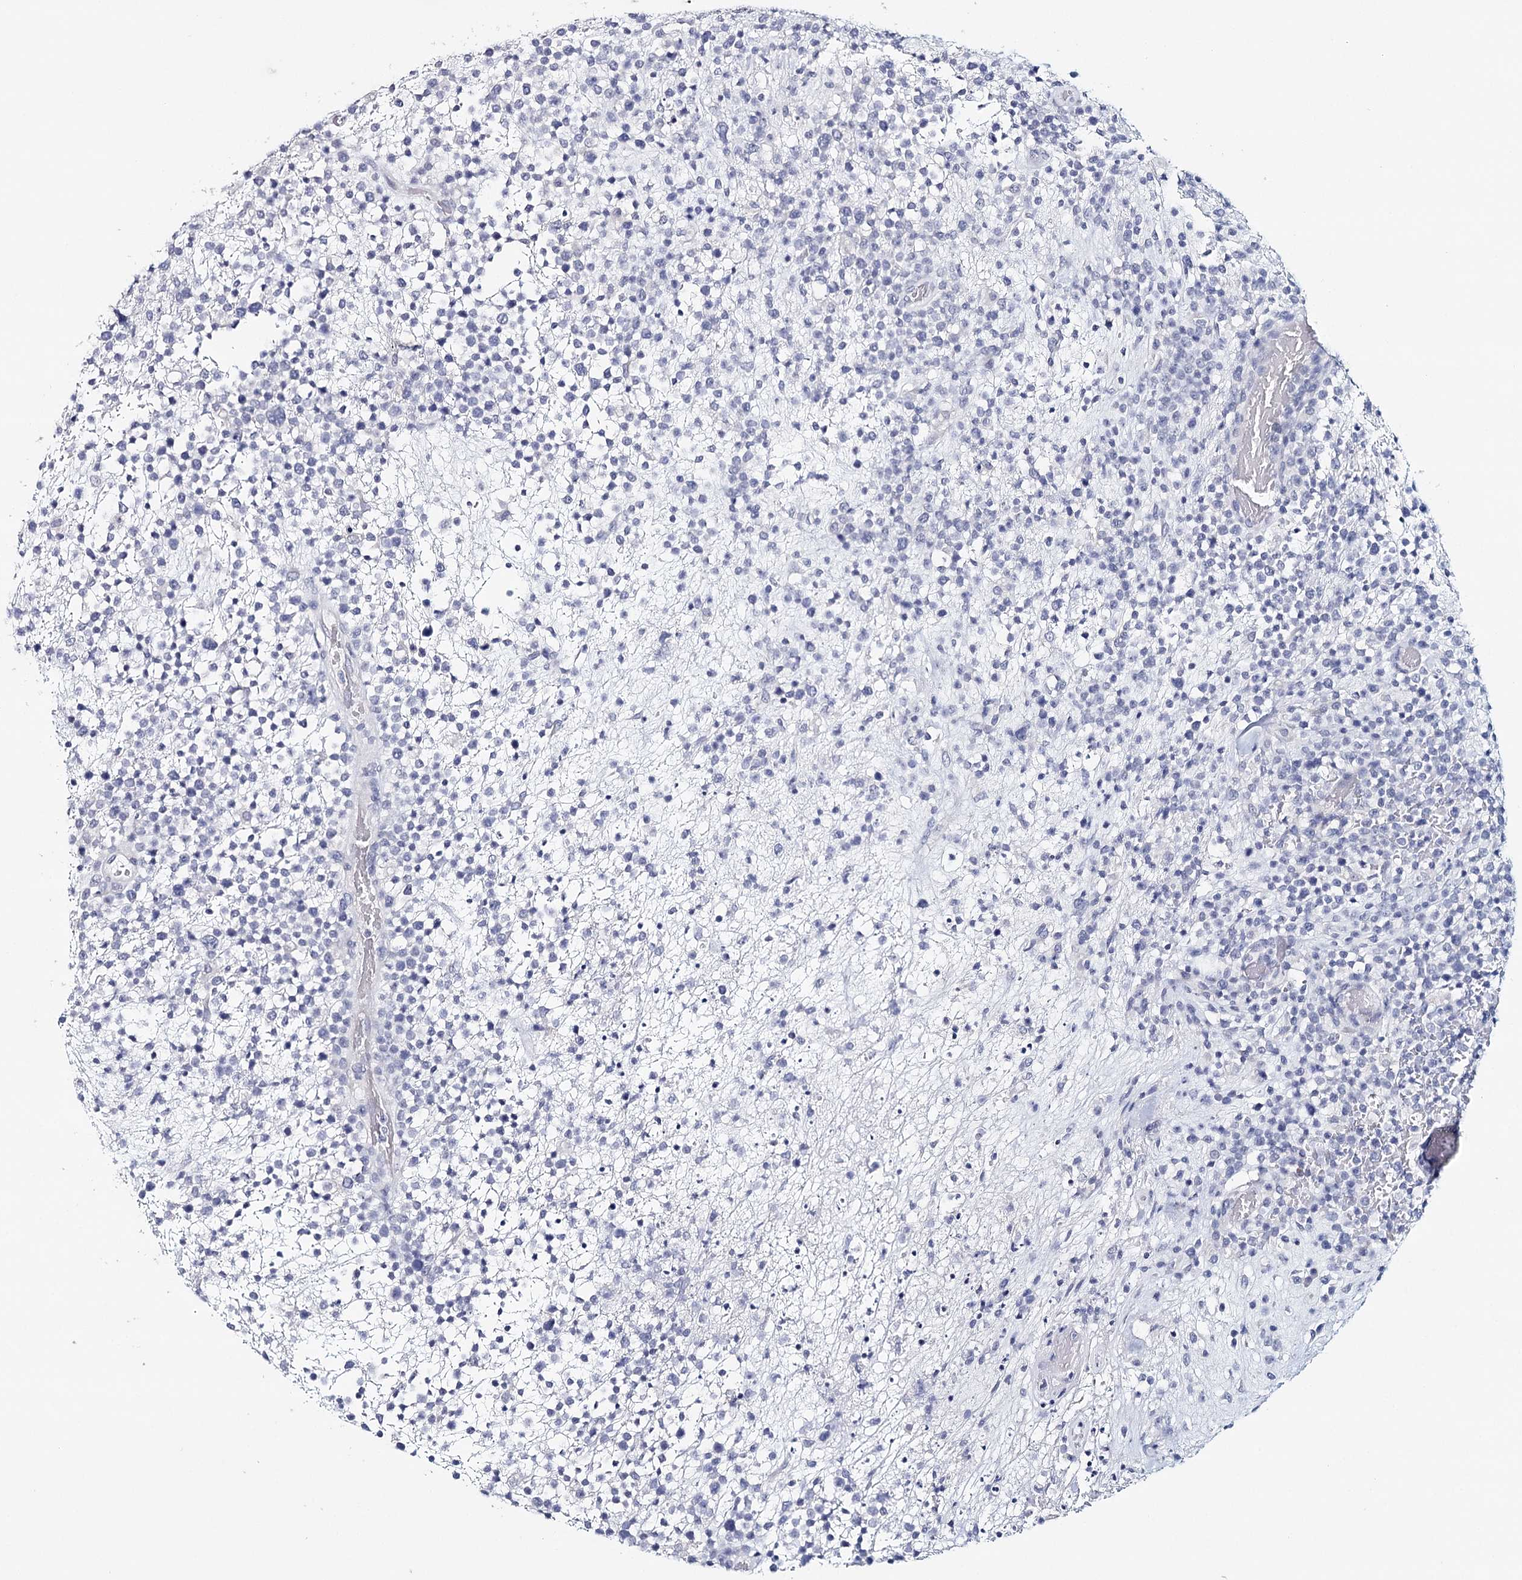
{"staining": {"intensity": "negative", "quantity": "none", "location": "none"}, "tissue": "lymphoma", "cell_type": "Tumor cells", "image_type": "cancer", "snomed": [{"axis": "morphology", "description": "Malignant lymphoma, non-Hodgkin's type, High grade"}, {"axis": "topography", "description": "Colon"}], "caption": "This is a photomicrograph of immunohistochemistry (IHC) staining of high-grade malignant lymphoma, non-Hodgkin's type, which shows no staining in tumor cells.", "gene": "HSPA4L", "patient": {"sex": "female", "age": 53}}